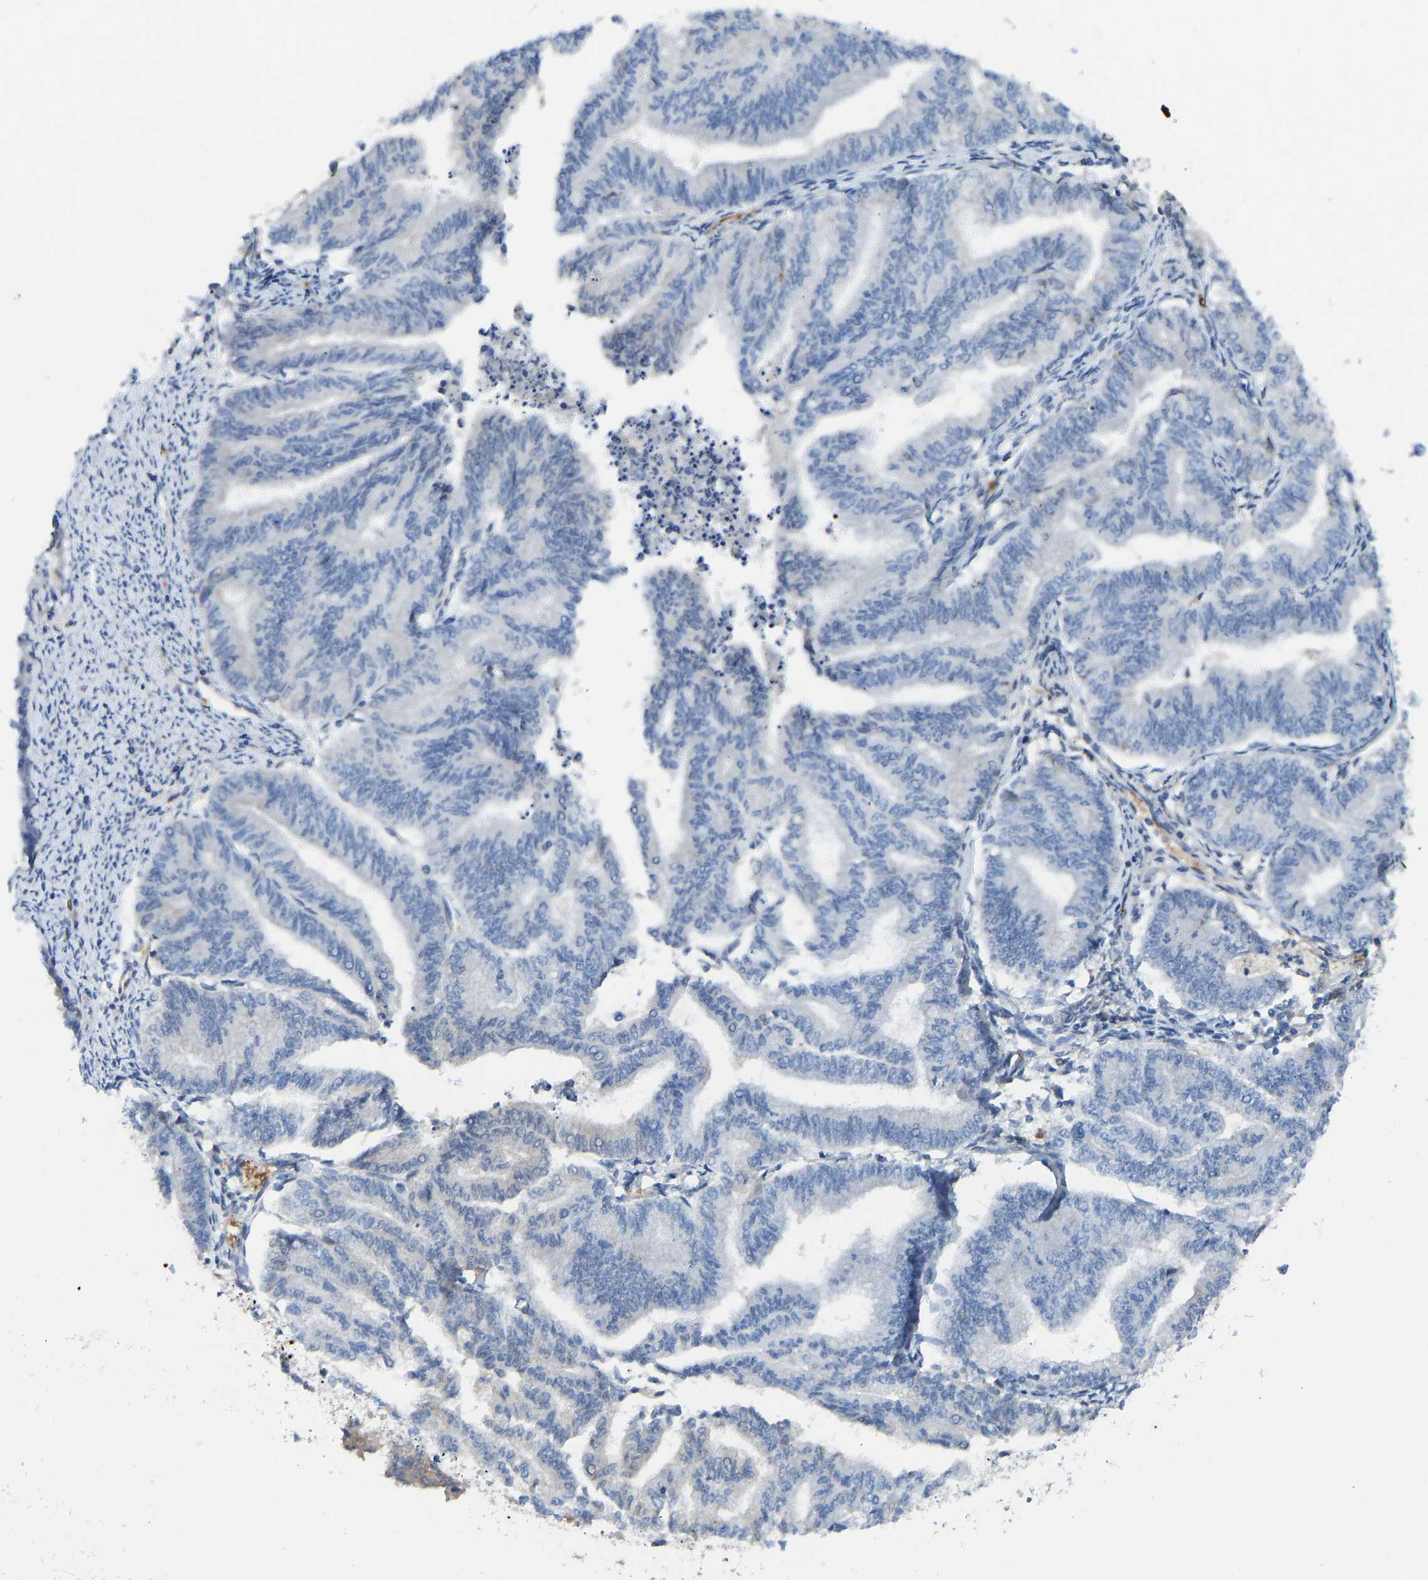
{"staining": {"intensity": "negative", "quantity": "none", "location": "none"}, "tissue": "endometrial cancer", "cell_type": "Tumor cells", "image_type": "cancer", "snomed": [{"axis": "morphology", "description": "Adenocarcinoma, NOS"}, {"axis": "topography", "description": "Endometrium"}], "caption": "There is no significant positivity in tumor cells of endometrial cancer (adenocarcinoma).", "gene": "PIGS", "patient": {"sex": "female", "age": 79}}